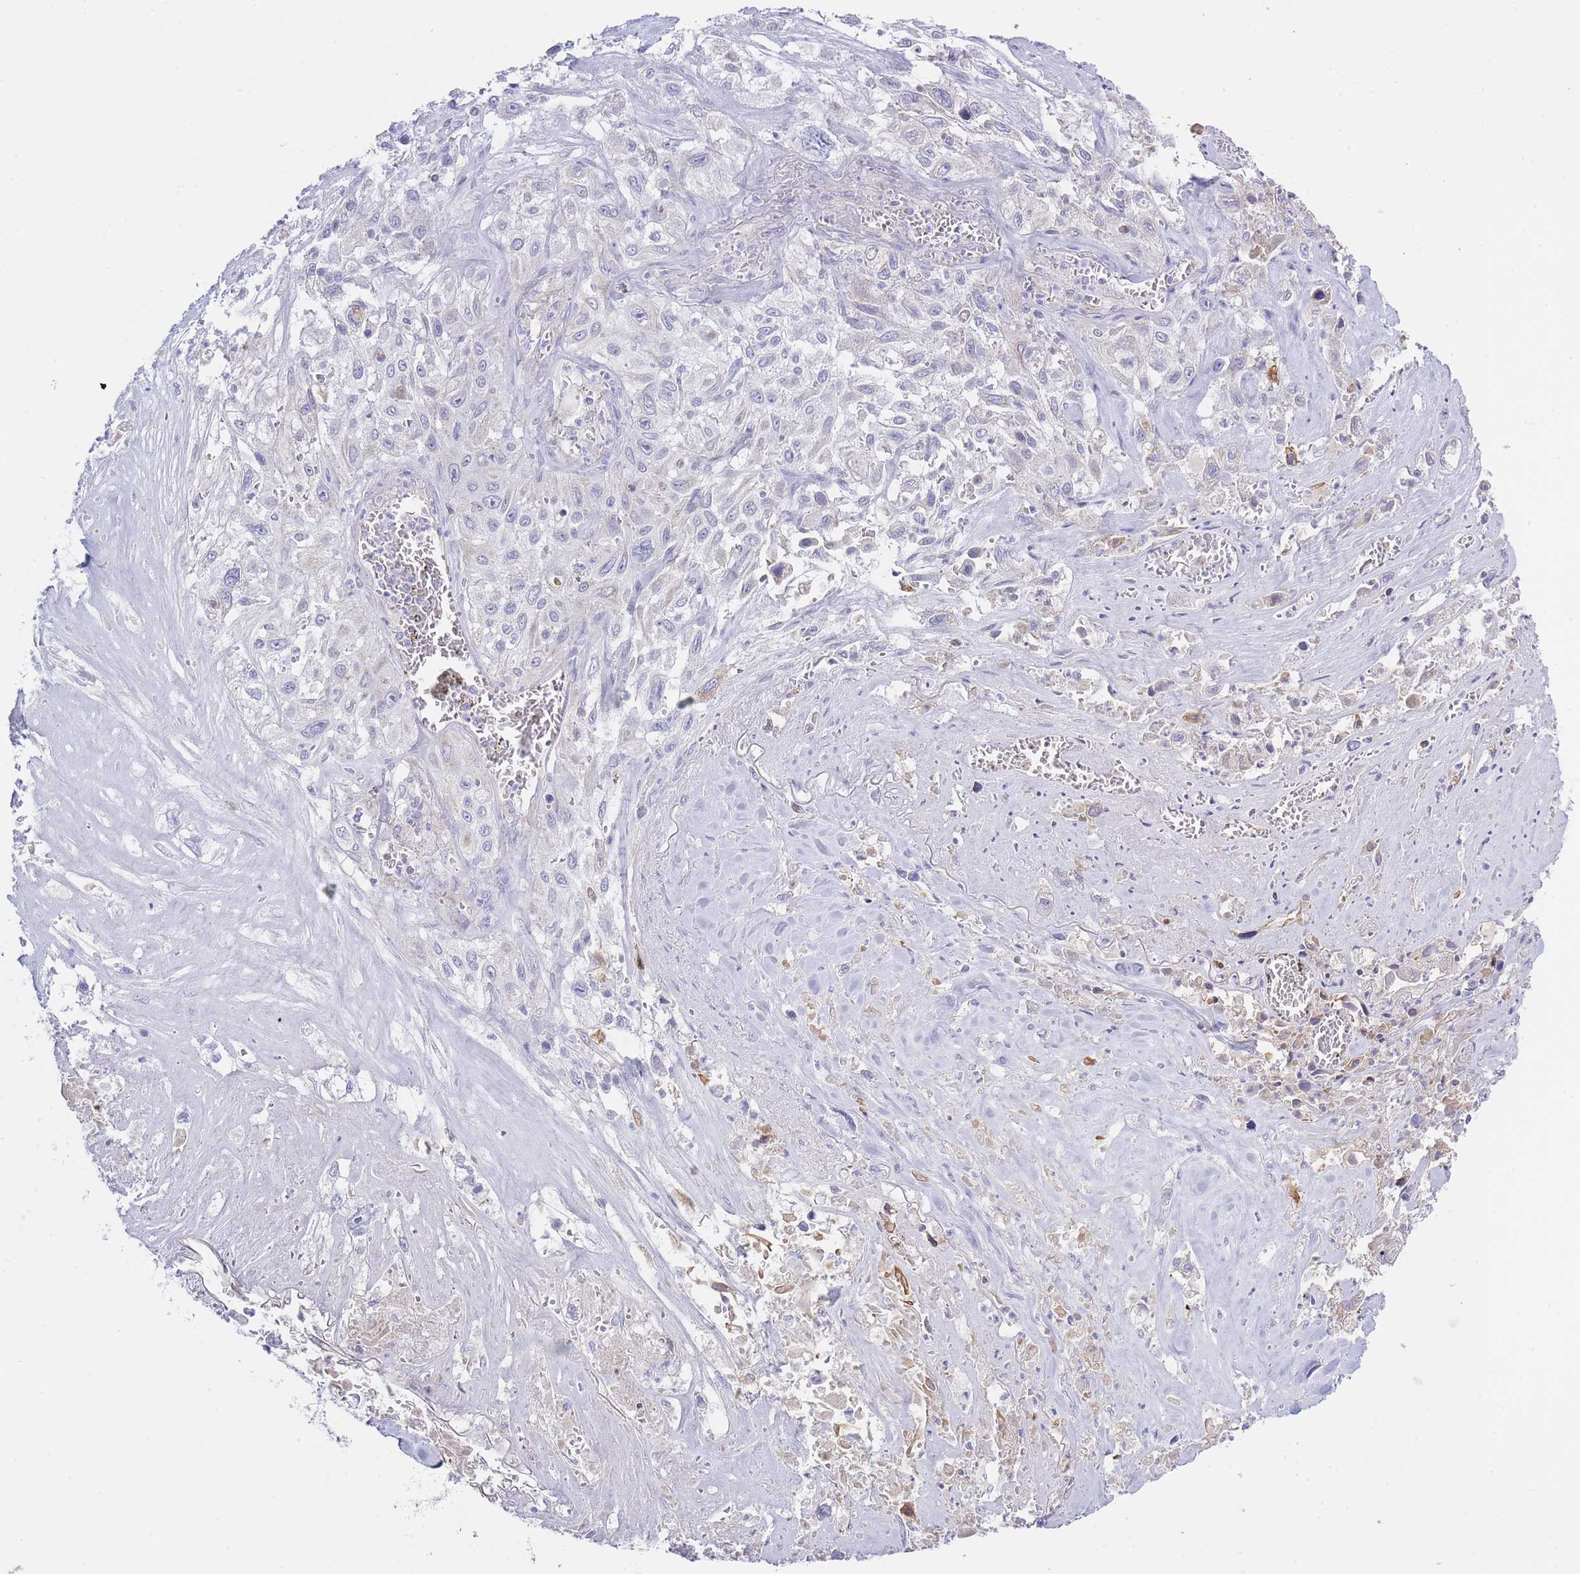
{"staining": {"intensity": "negative", "quantity": "none", "location": "none"}, "tissue": "lung cancer", "cell_type": "Tumor cells", "image_type": "cancer", "snomed": [{"axis": "morphology", "description": "Squamous cell carcinoma, NOS"}, {"axis": "topography", "description": "Lung"}], "caption": "DAB immunohistochemical staining of human lung cancer reveals no significant expression in tumor cells.", "gene": "NANP", "patient": {"sex": "female", "age": 69}}